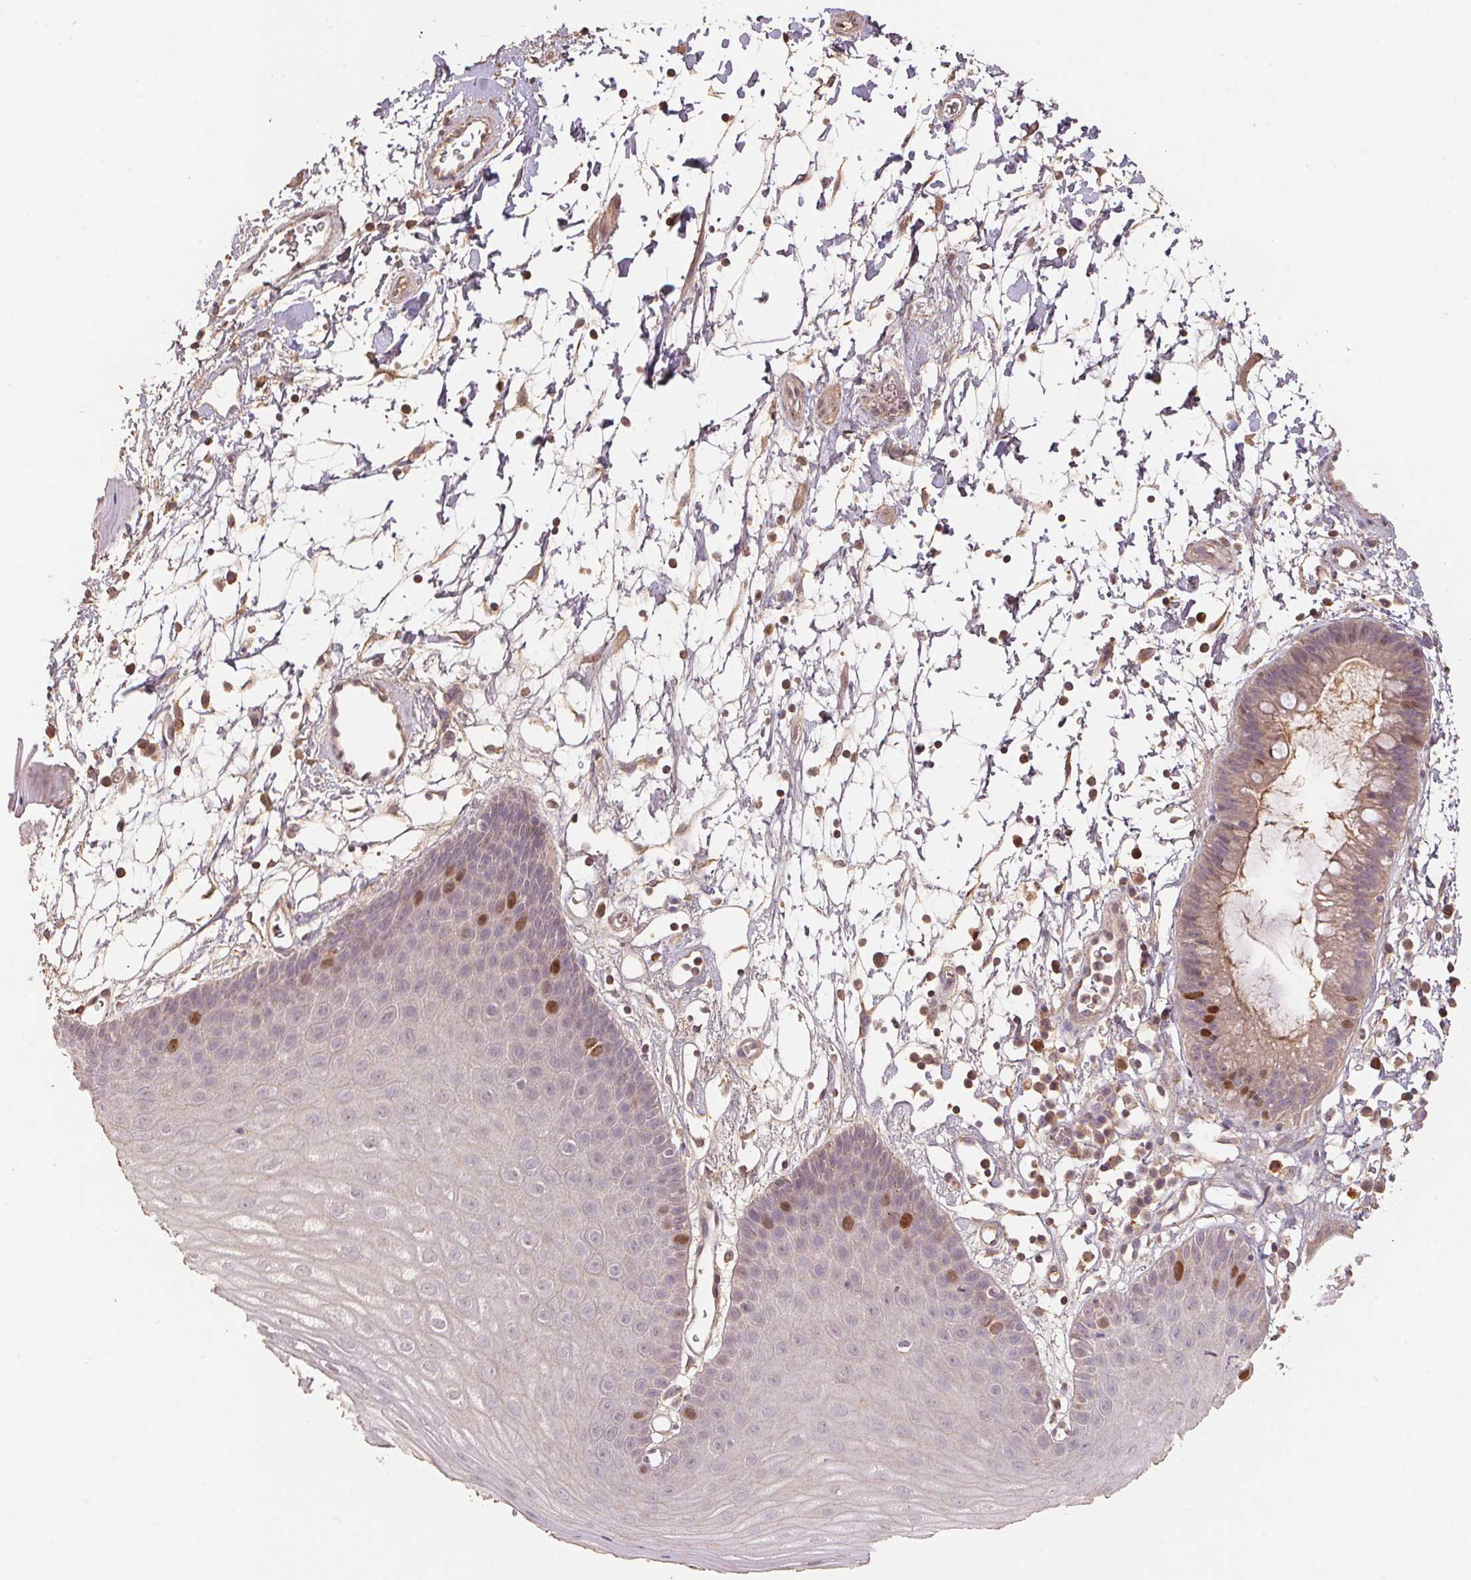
{"staining": {"intensity": "strong", "quantity": "<25%", "location": "nuclear"}, "tissue": "skin", "cell_type": "Epidermal cells", "image_type": "normal", "snomed": [{"axis": "morphology", "description": "Normal tissue, NOS"}, {"axis": "topography", "description": "Anal"}], "caption": "This image reveals immunohistochemistry (IHC) staining of normal human skin, with medium strong nuclear expression in approximately <25% of epidermal cells.", "gene": "CENPF", "patient": {"sex": "male", "age": 53}}